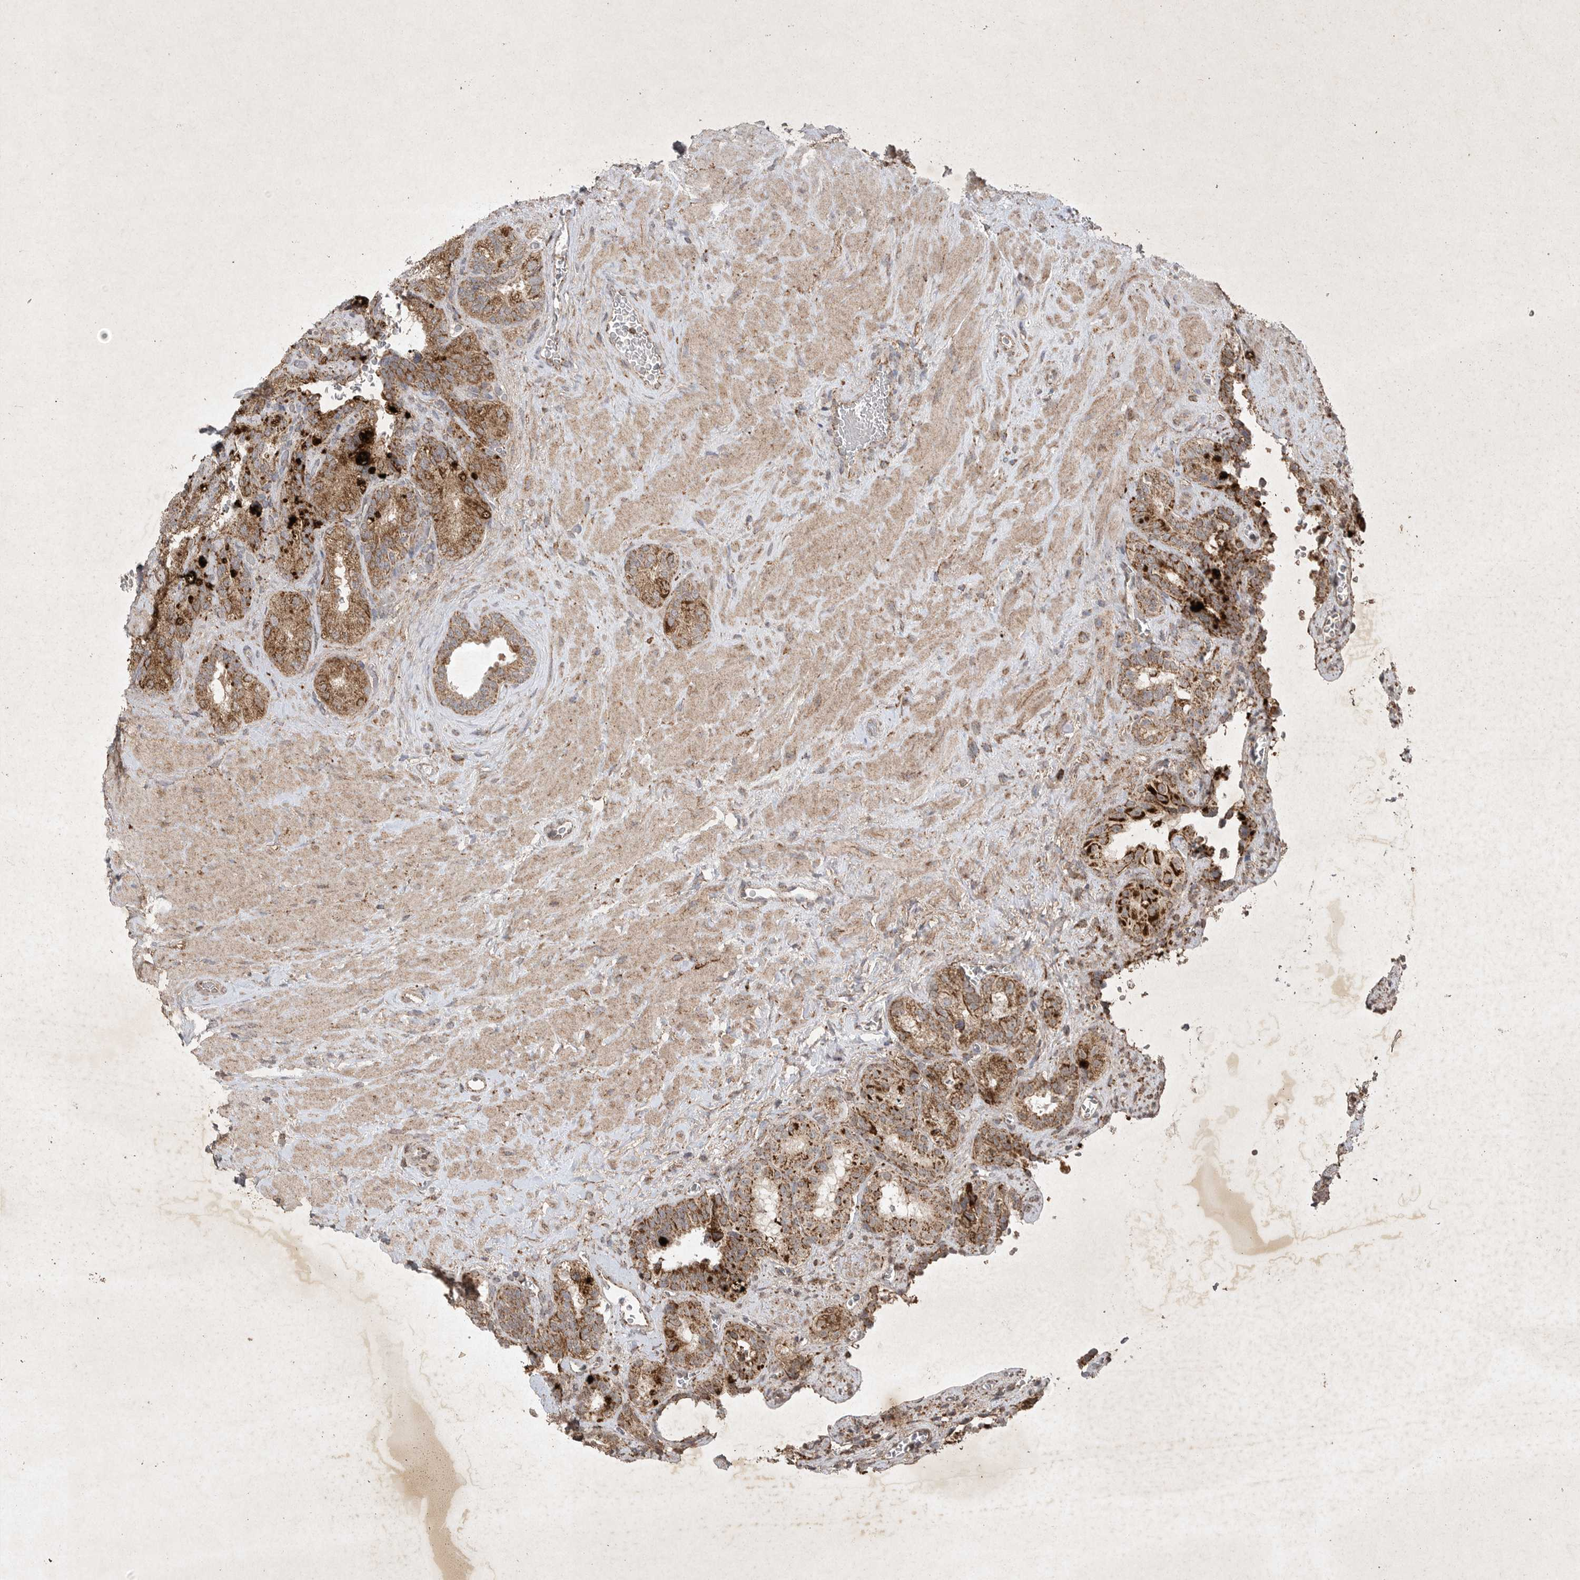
{"staining": {"intensity": "moderate", "quantity": ">75%", "location": "cytoplasmic/membranous"}, "tissue": "seminal vesicle", "cell_type": "Glandular cells", "image_type": "normal", "snomed": [{"axis": "morphology", "description": "Normal tissue, NOS"}, {"axis": "topography", "description": "Prostate"}, {"axis": "topography", "description": "Seminal veicle"}], "caption": "The micrograph demonstrates immunohistochemical staining of unremarkable seminal vesicle. There is moderate cytoplasmic/membranous expression is appreciated in approximately >75% of glandular cells.", "gene": "DDR1", "patient": {"sex": "male", "age": 67}}